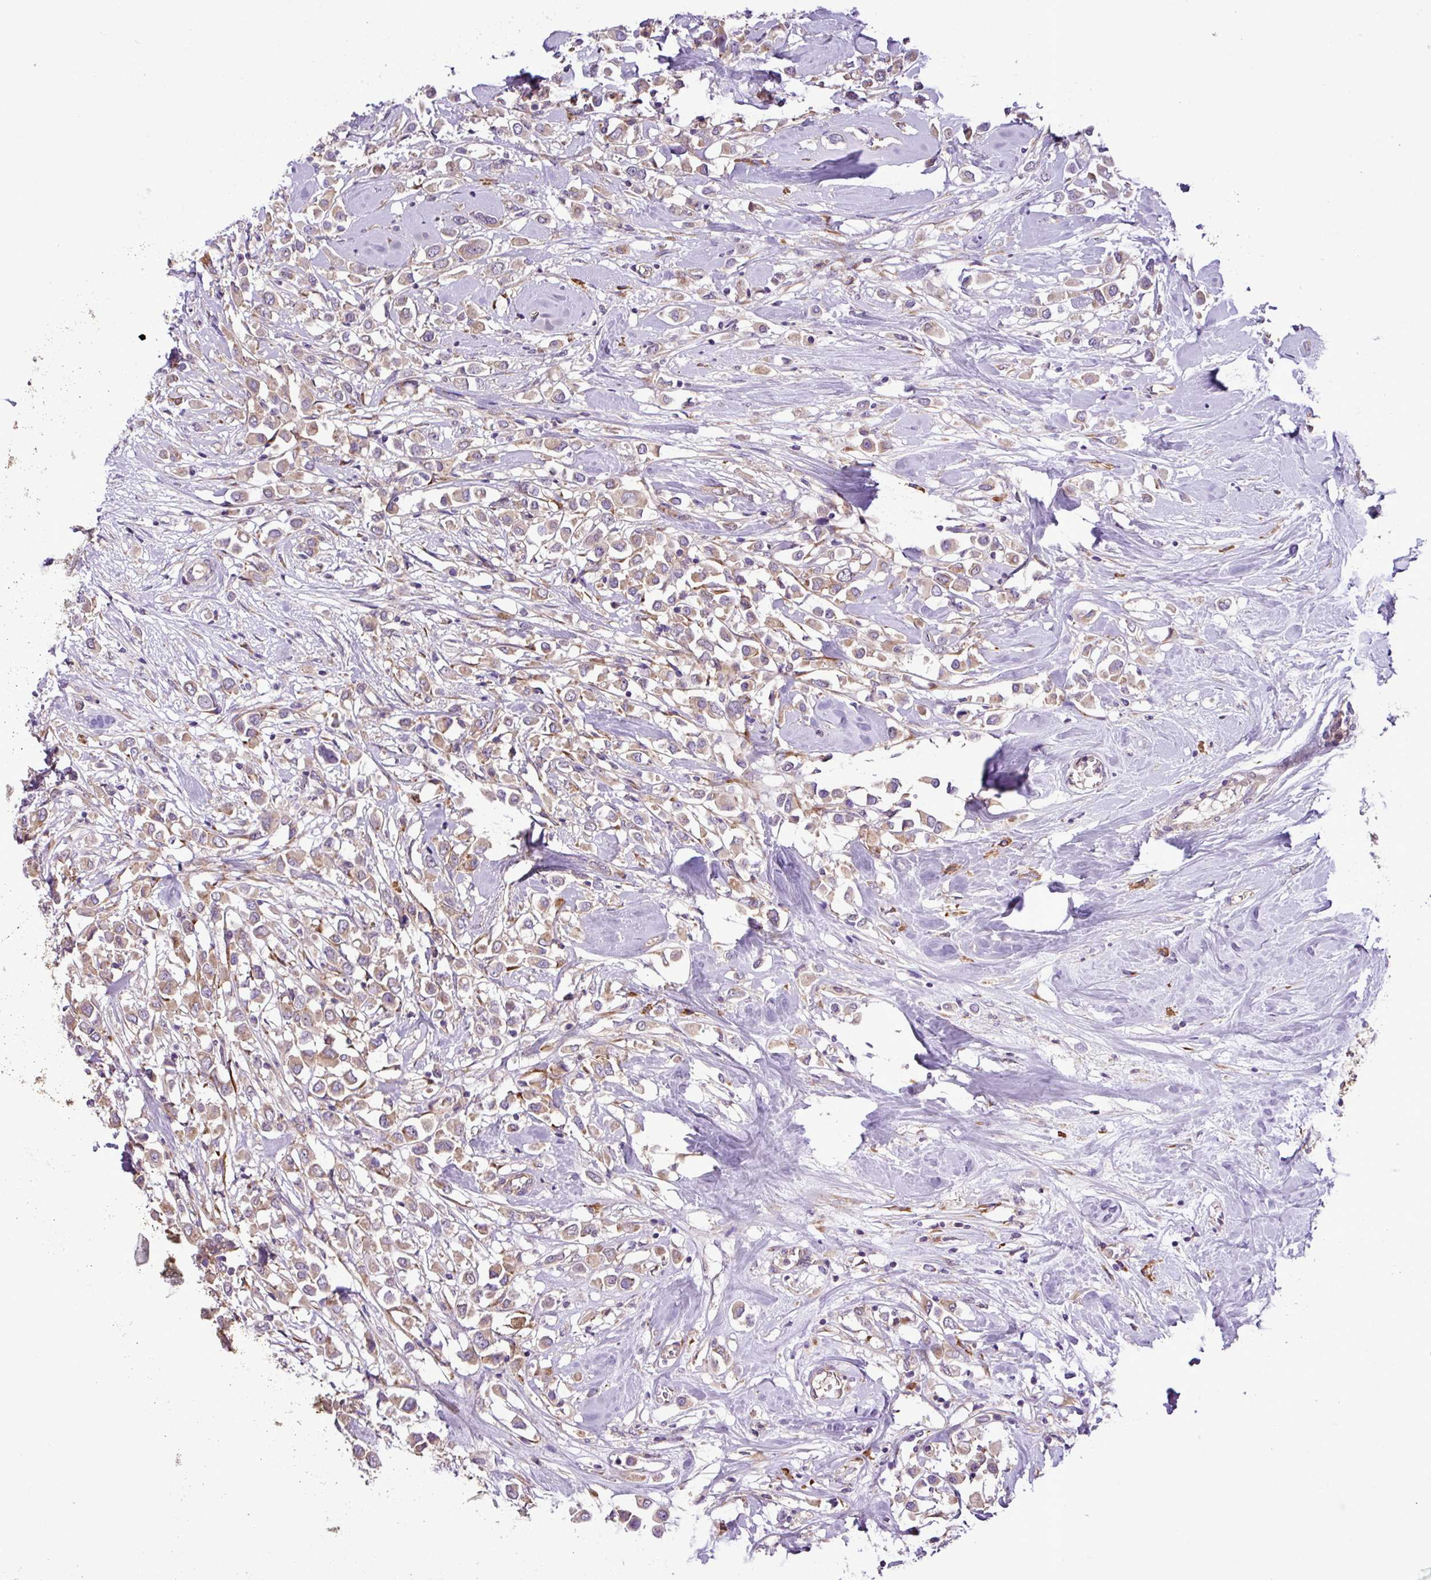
{"staining": {"intensity": "weak", "quantity": ">75%", "location": "cytoplasmic/membranous"}, "tissue": "breast cancer", "cell_type": "Tumor cells", "image_type": "cancer", "snomed": [{"axis": "morphology", "description": "Duct carcinoma"}, {"axis": "topography", "description": "Breast"}], "caption": "Immunohistochemistry (IHC) micrograph of human breast cancer (intraductal carcinoma) stained for a protein (brown), which displays low levels of weak cytoplasmic/membranous expression in approximately >75% of tumor cells.", "gene": "RPL13", "patient": {"sex": "female", "age": 61}}